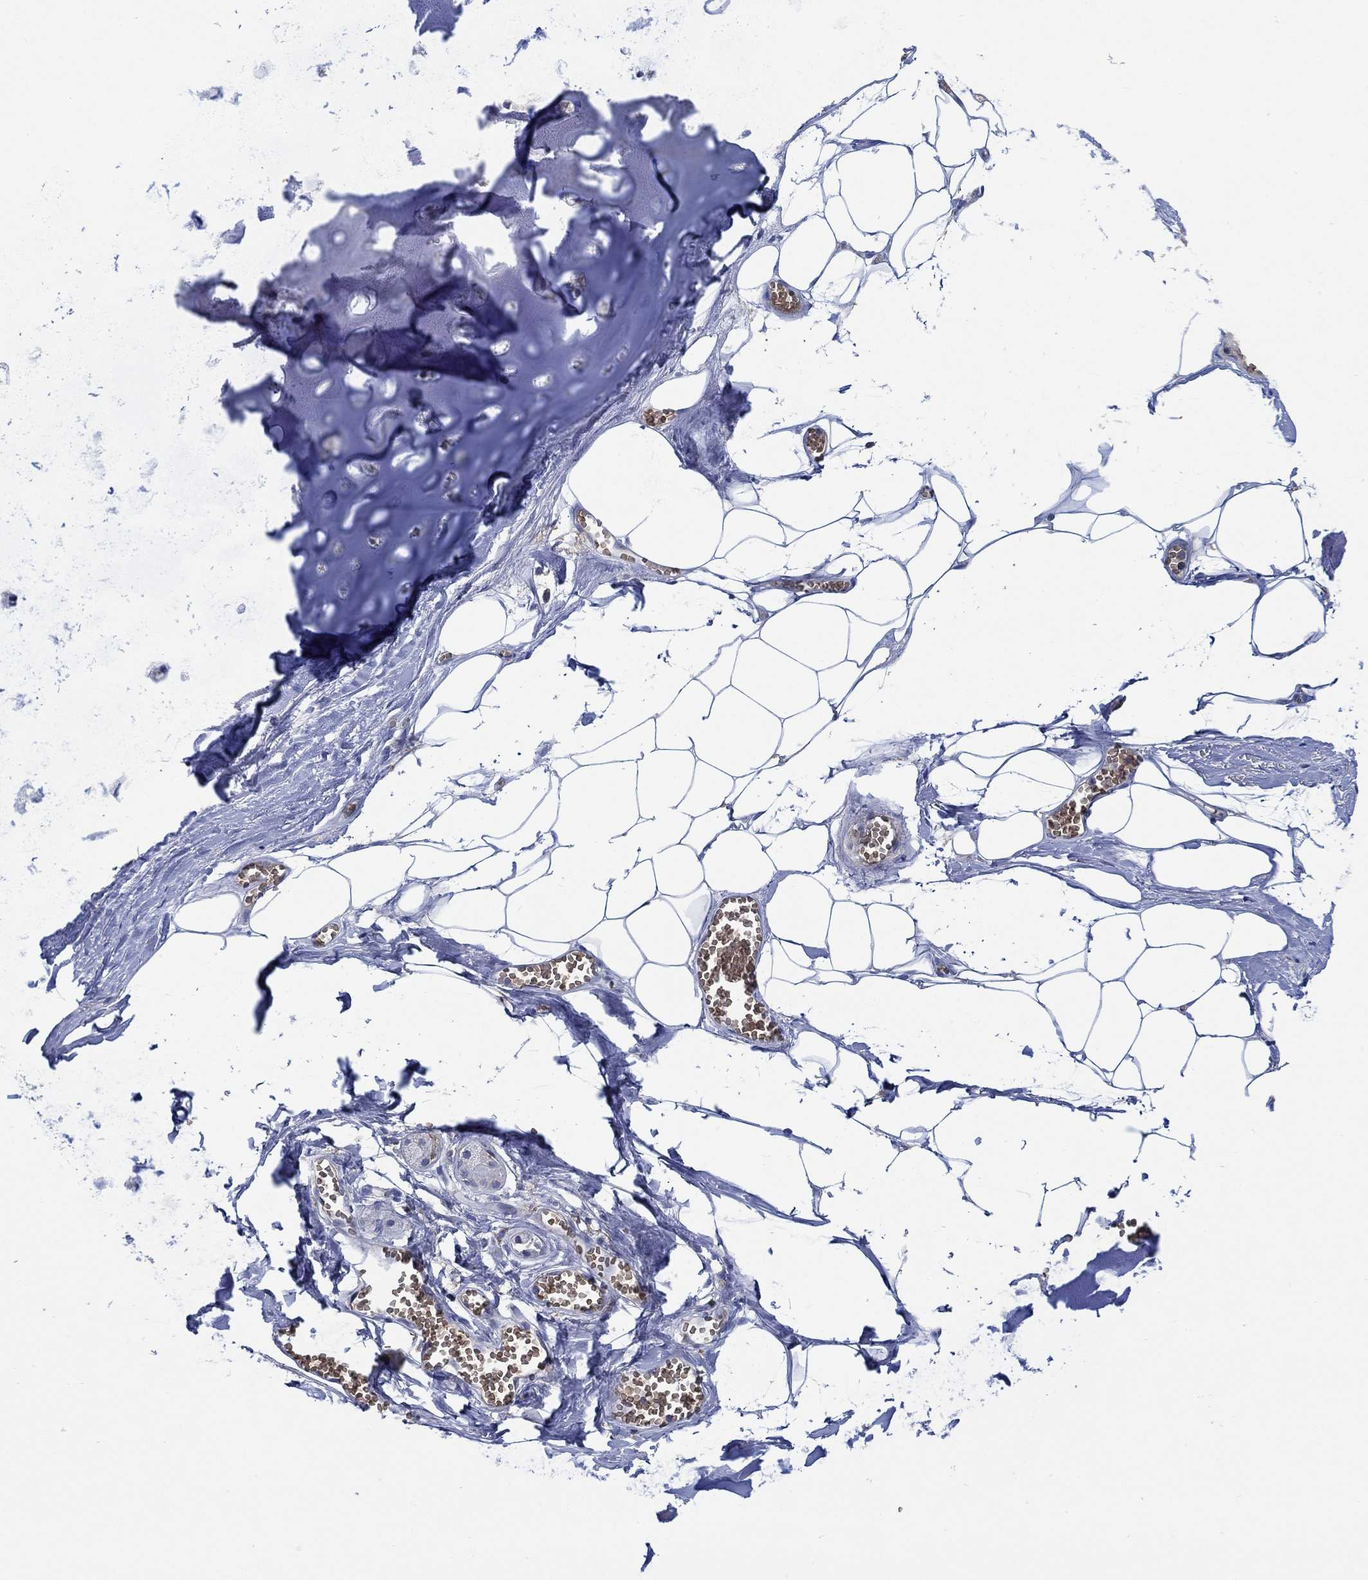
{"staining": {"intensity": "negative", "quantity": "none", "location": "none"}, "tissue": "adipose tissue", "cell_type": "Adipocytes", "image_type": "normal", "snomed": [{"axis": "morphology", "description": "Normal tissue, NOS"}, {"axis": "morphology", "description": "Squamous cell carcinoma, NOS"}, {"axis": "topography", "description": "Cartilage tissue"}, {"axis": "topography", "description": "Lung"}], "caption": "High magnification brightfield microscopy of benign adipose tissue stained with DAB (brown) and counterstained with hematoxylin (blue): adipocytes show no significant staining.", "gene": "MPP1", "patient": {"sex": "male", "age": 66}}